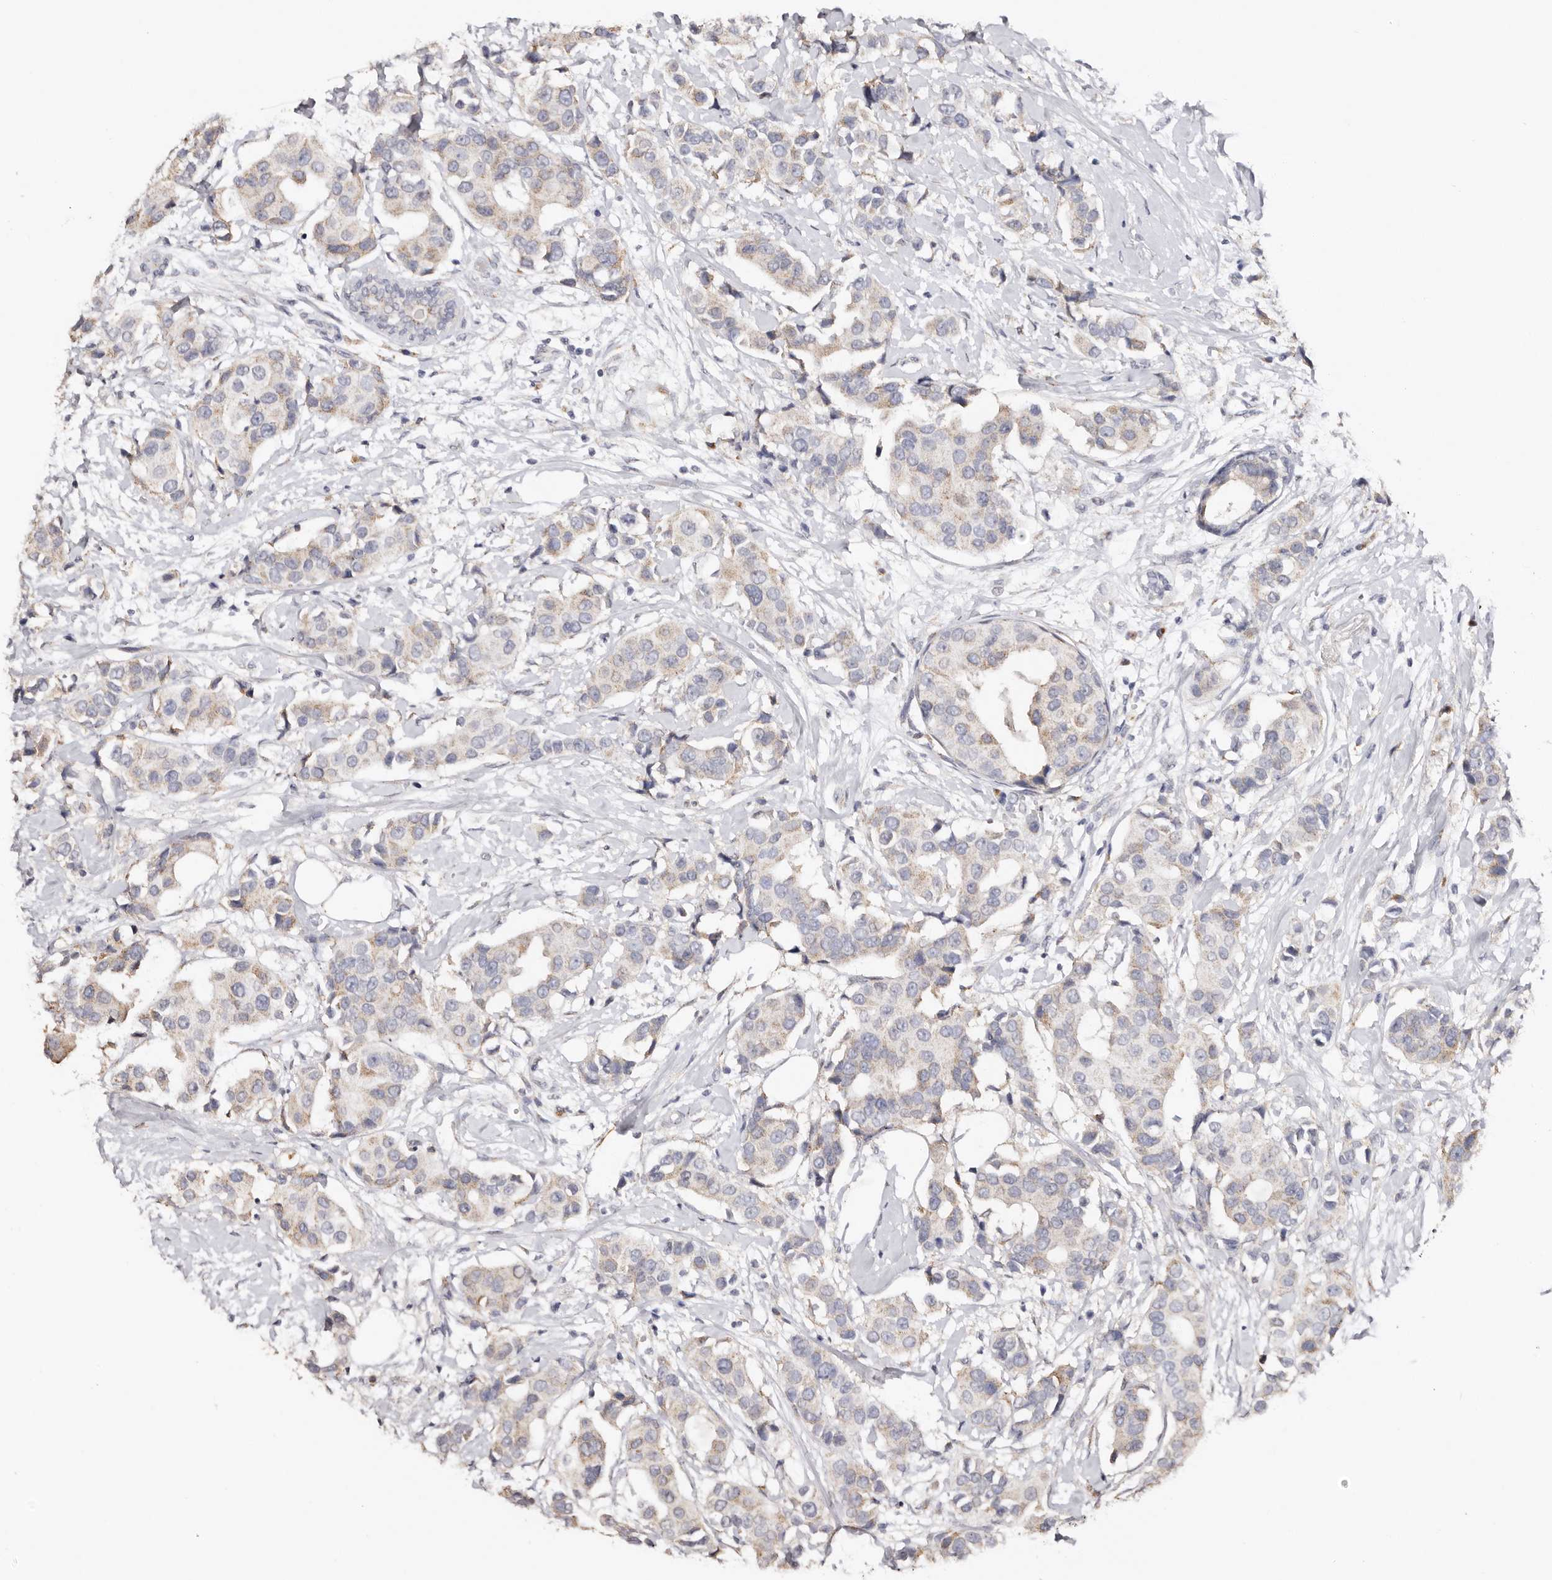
{"staining": {"intensity": "weak", "quantity": ">75%", "location": "cytoplasmic/membranous"}, "tissue": "breast cancer", "cell_type": "Tumor cells", "image_type": "cancer", "snomed": [{"axis": "morphology", "description": "Normal tissue, NOS"}, {"axis": "morphology", "description": "Duct carcinoma"}, {"axis": "topography", "description": "Breast"}], "caption": "Immunohistochemical staining of breast cancer demonstrates weak cytoplasmic/membranous protein staining in approximately >75% of tumor cells. The staining is performed using DAB brown chromogen to label protein expression. The nuclei are counter-stained blue using hematoxylin.", "gene": "LGALS7B", "patient": {"sex": "female", "age": 39}}